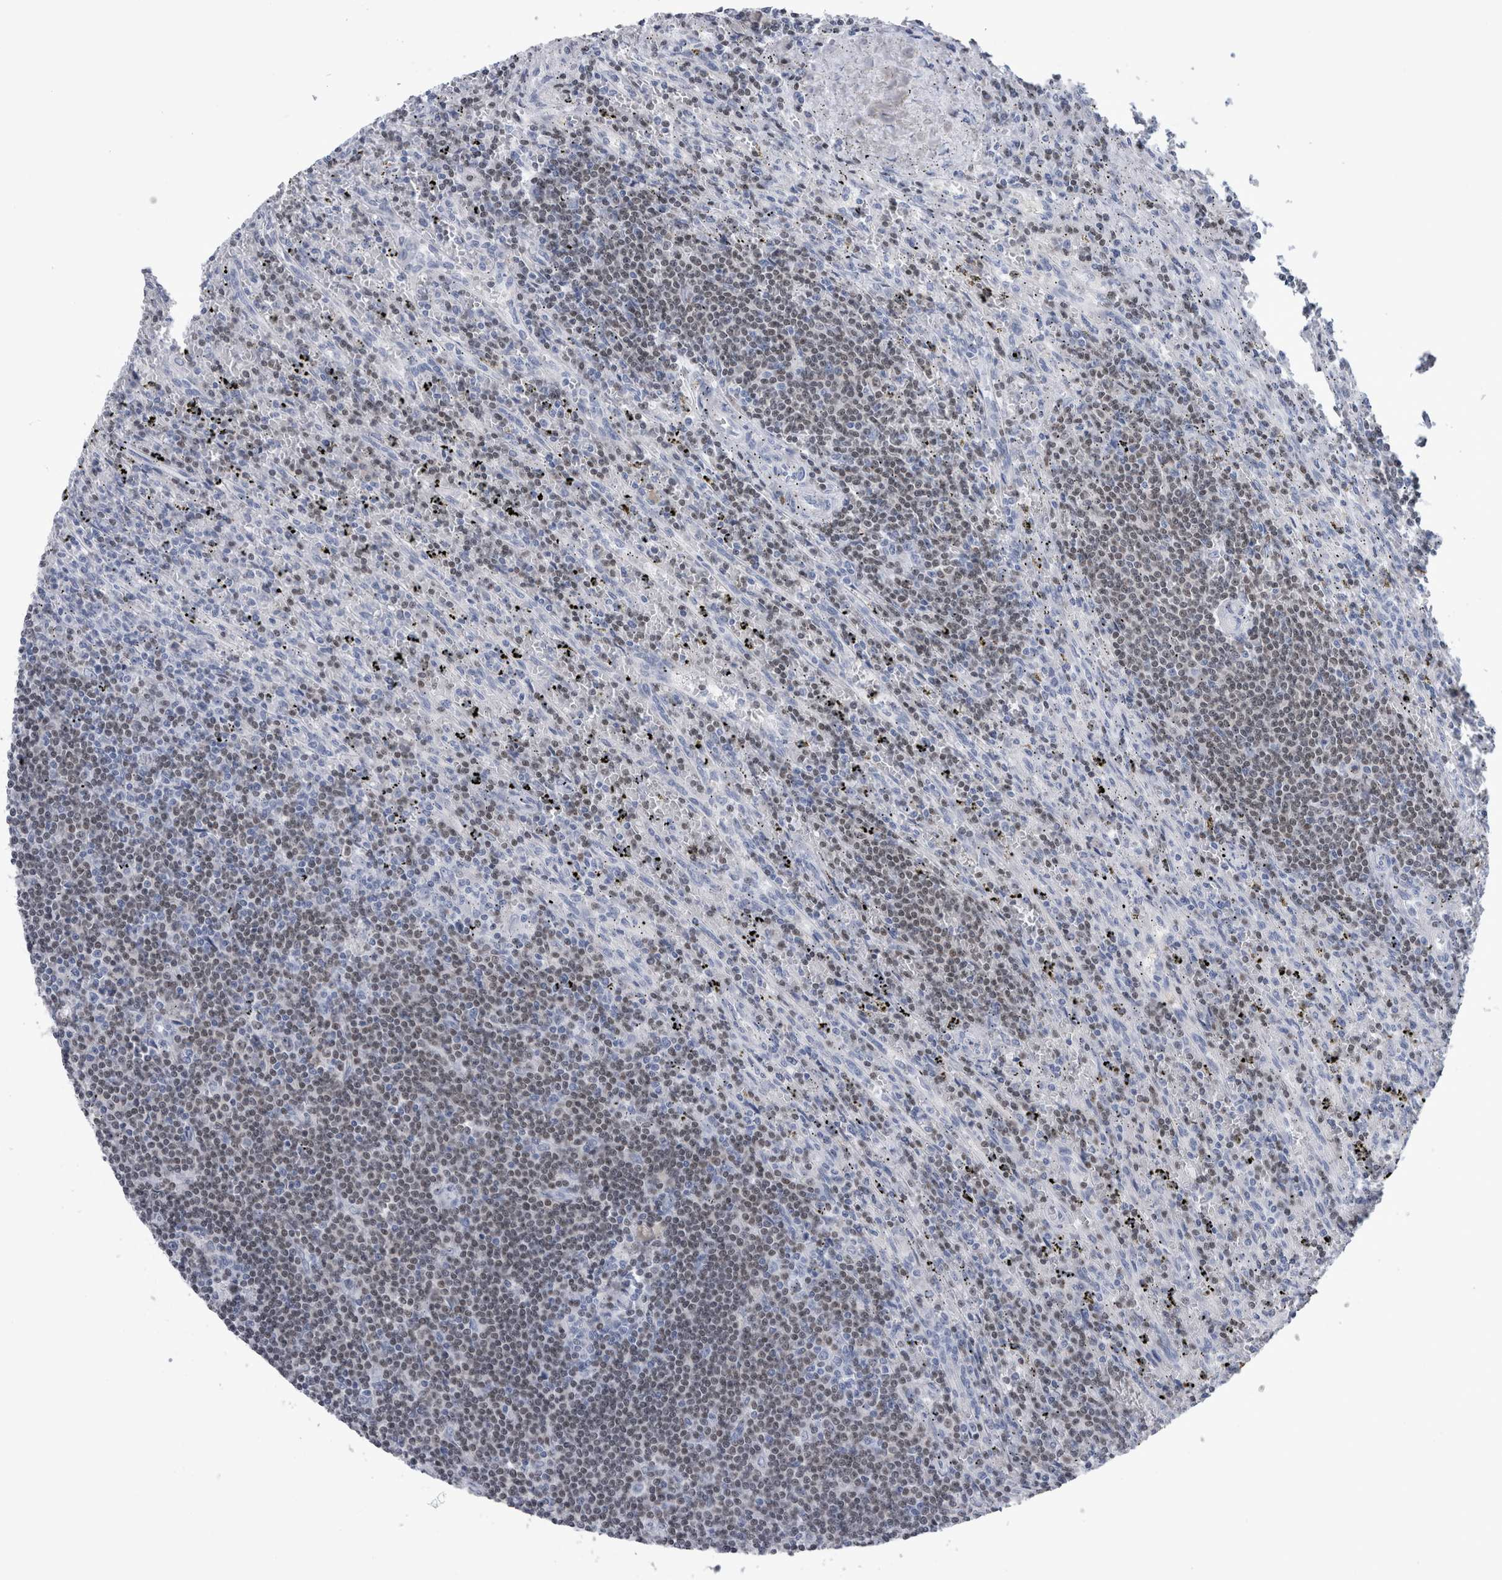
{"staining": {"intensity": "weak", "quantity": "25%-75%", "location": "nuclear"}, "tissue": "lymphoma", "cell_type": "Tumor cells", "image_type": "cancer", "snomed": [{"axis": "morphology", "description": "Malignant lymphoma, non-Hodgkin's type, Low grade"}, {"axis": "topography", "description": "Spleen"}], "caption": "Protein expression analysis of lymphoma displays weak nuclear expression in approximately 25%-75% of tumor cells. Ihc stains the protein of interest in brown and the nuclei are stained blue.", "gene": "PAX5", "patient": {"sex": "male", "age": 76}}